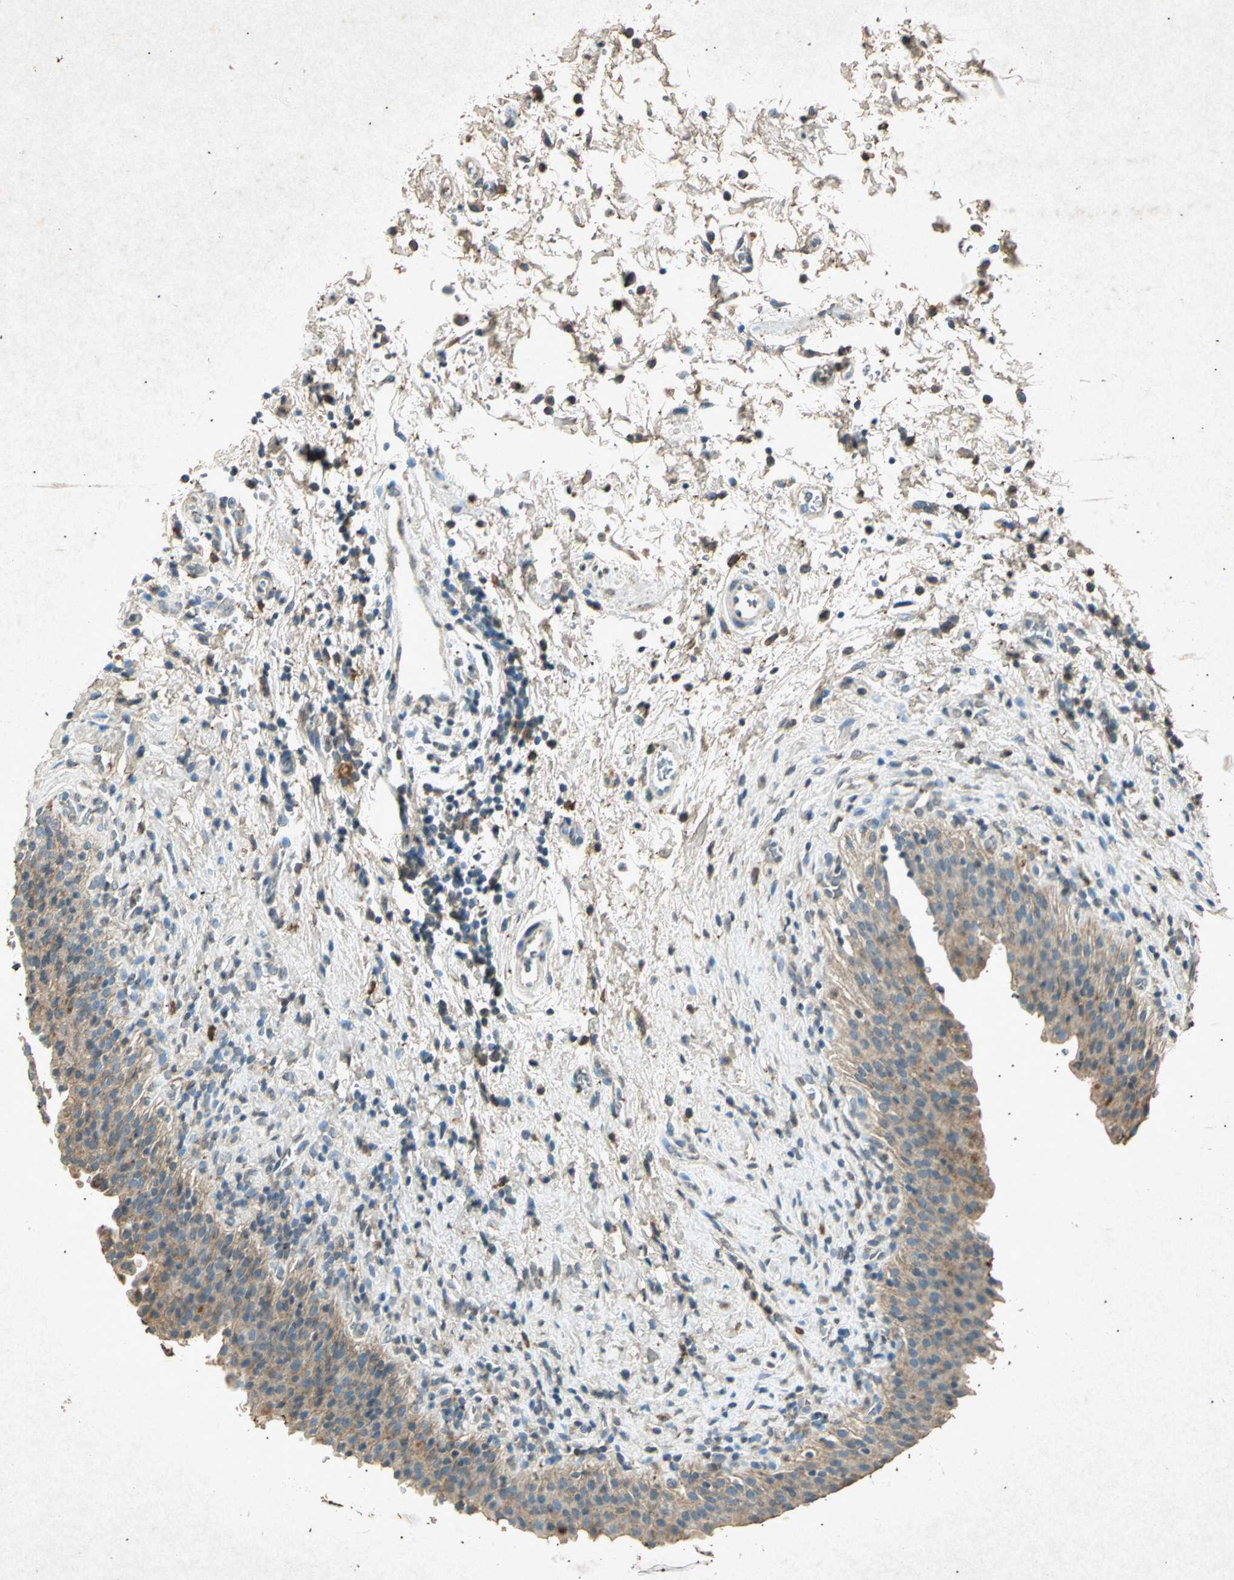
{"staining": {"intensity": "weak", "quantity": ">75%", "location": "cytoplasmic/membranous"}, "tissue": "urinary bladder", "cell_type": "Urothelial cells", "image_type": "normal", "snomed": [{"axis": "morphology", "description": "Normal tissue, NOS"}, {"axis": "topography", "description": "Urinary bladder"}], "caption": "Protein staining reveals weak cytoplasmic/membranous positivity in about >75% of urothelial cells in unremarkable urinary bladder. The staining was performed using DAB, with brown indicating positive protein expression. Nuclei are stained blue with hematoxylin.", "gene": "PSEN1", "patient": {"sex": "male", "age": 51}}